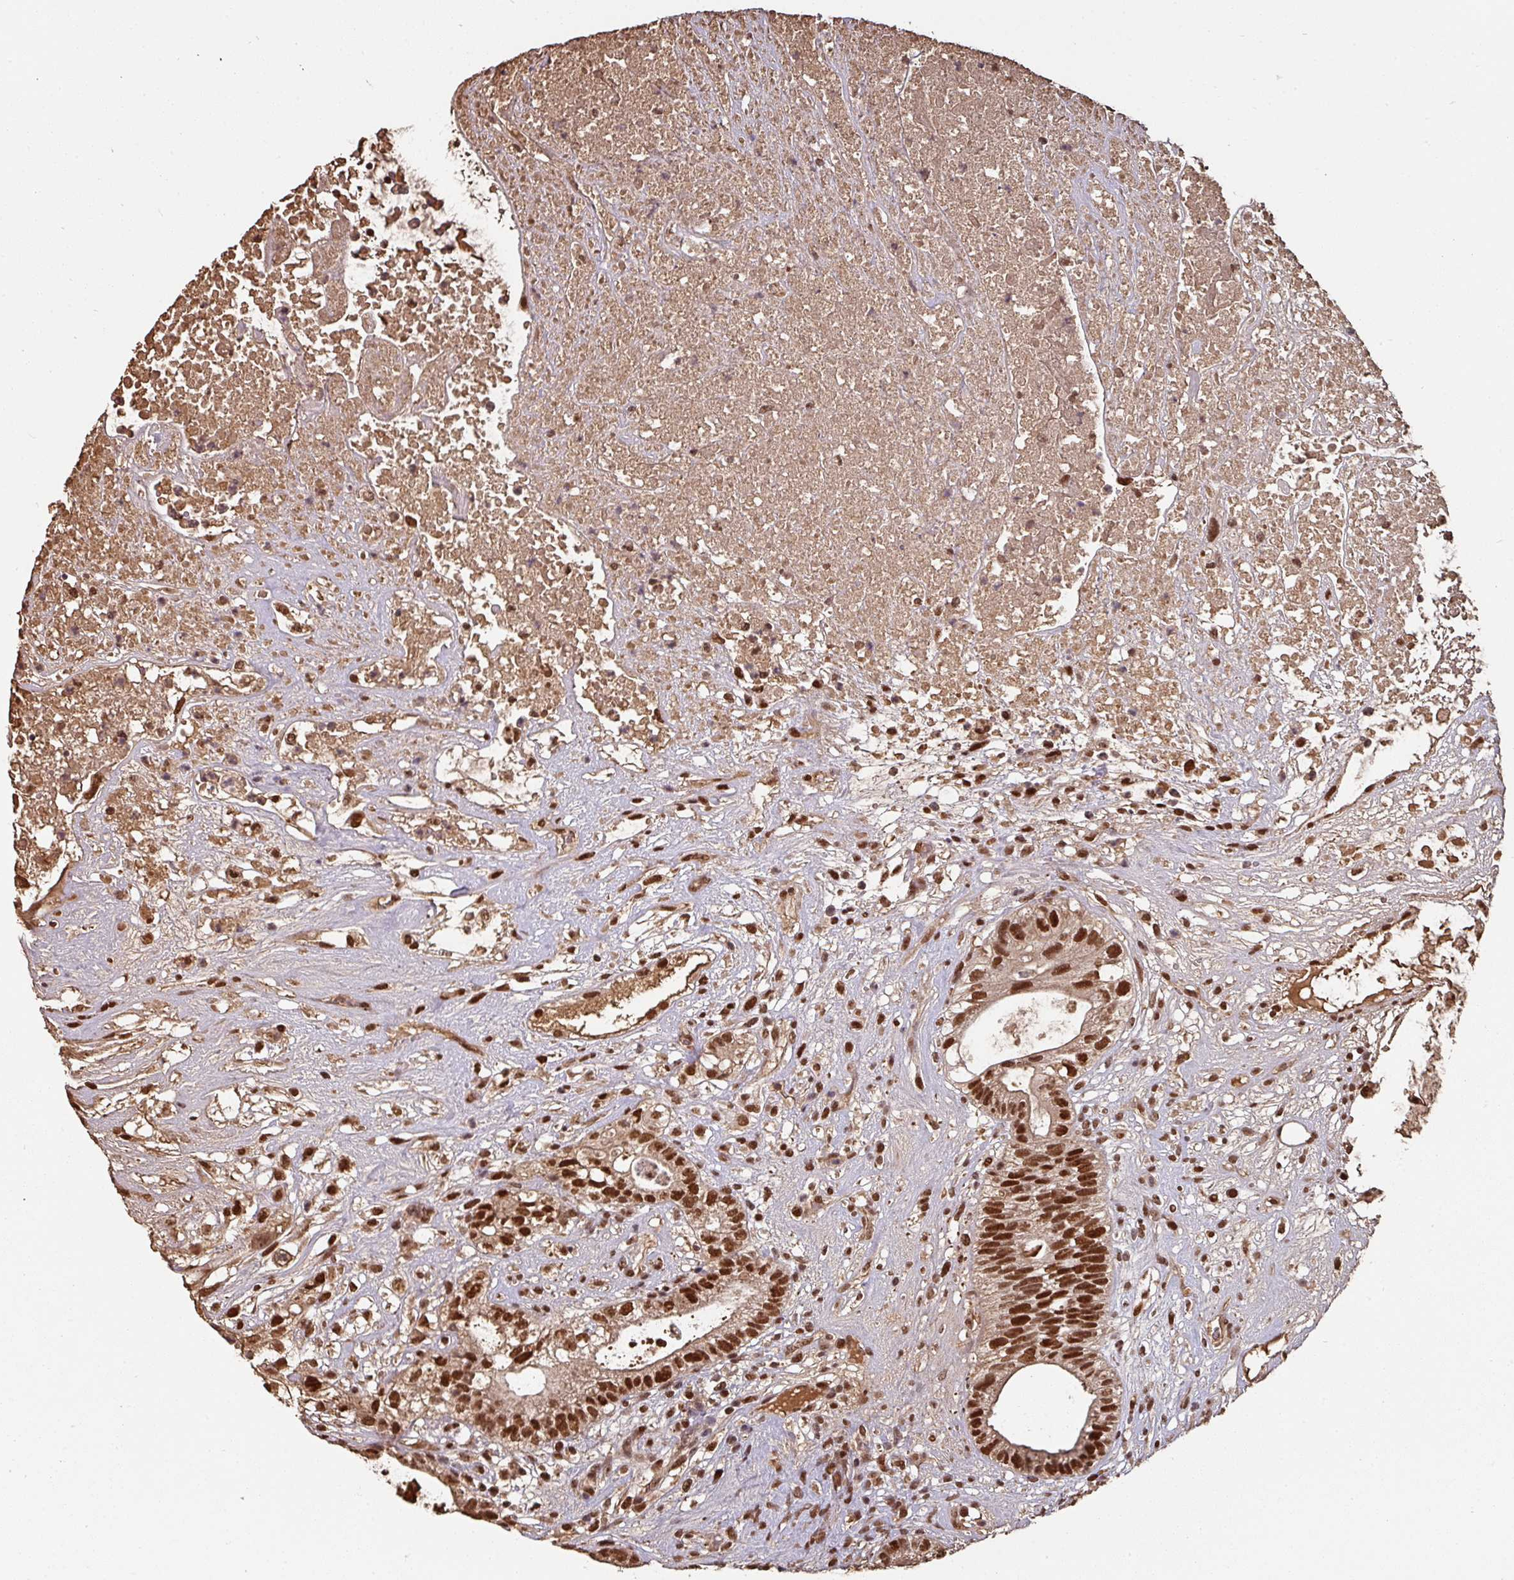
{"staining": {"intensity": "strong", "quantity": ">75%", "location": "nuclear"}, "tissue": "testis cancer", "cell_type": "Tumor cells", "image_type": "cancer", "snomed": [{"axis": "morphology", "description": "Seminoma, NOS"}, {"axis": "morphology", "description": "Carcinoma, Embryonal, NOS"}, {"axis": "topography", "description": "Testis"}], "caption": "Protein expression analysis of testis cancer demonstrates strong nuclear staining in about >75% of tumor cells.", "gene": "POLD1", "patient": {"sex": "male", "age": 41}}